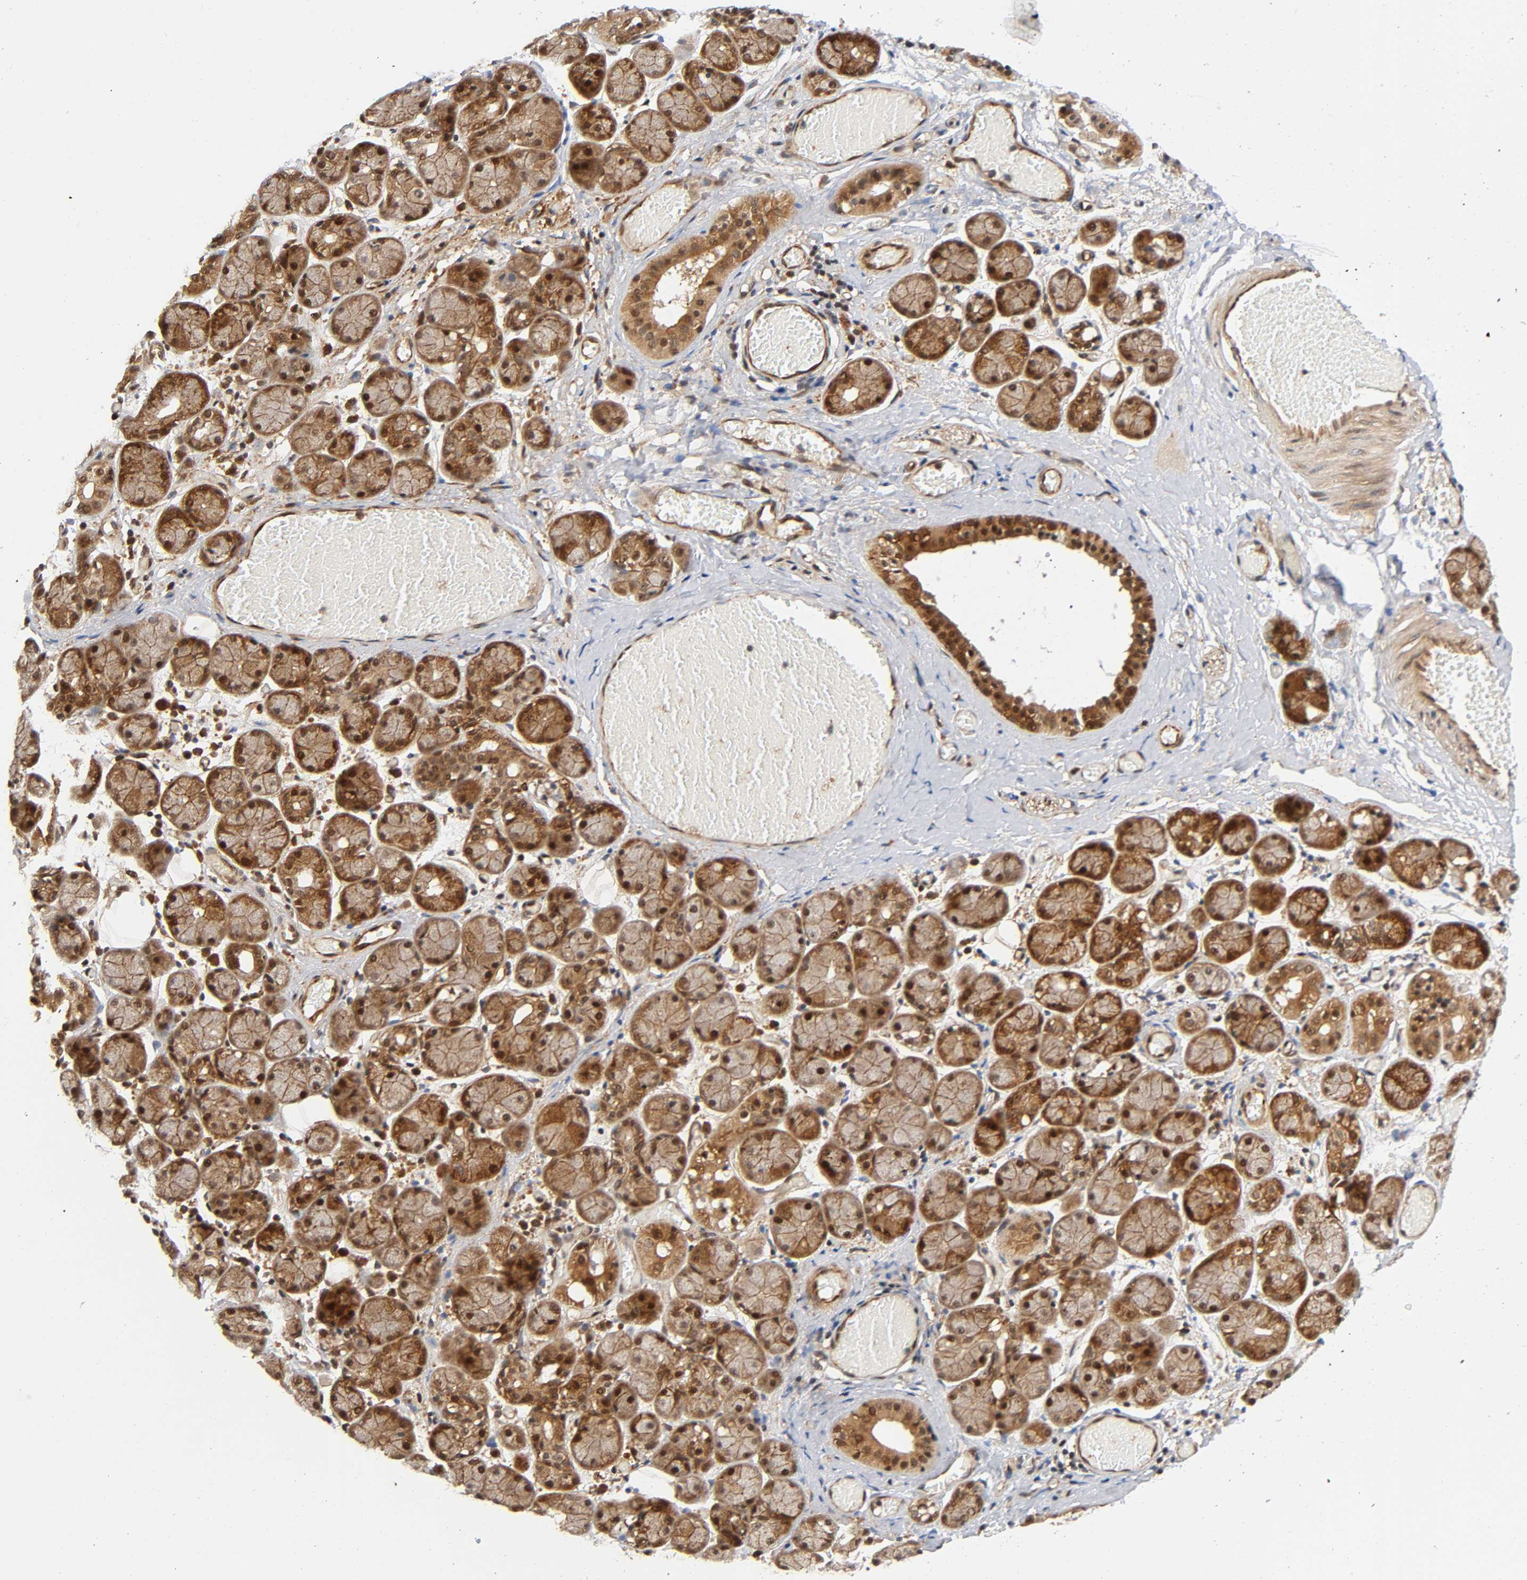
{"staining": {"intensity": "strong", "quantity": ">75%", "location": "cytoplasmic/membranous,nuclear"}, "tissue": "salivary gland", "cell_type": "Glandular cells", "image_type": "normal", "snomed": [{"axis": "morphology", "description": "Normal tissue, NOS"}, {"axis": "topography", "description": "Salivary gland"}], "caption": "The micrograph reveals a brown stain indicating the presence of a protein in the cytoplasmic/membranous,nuclear of glandular cells in salivary gland.", "gene": "IQCJ", "patient": {"sex": "female", "age": 24}}